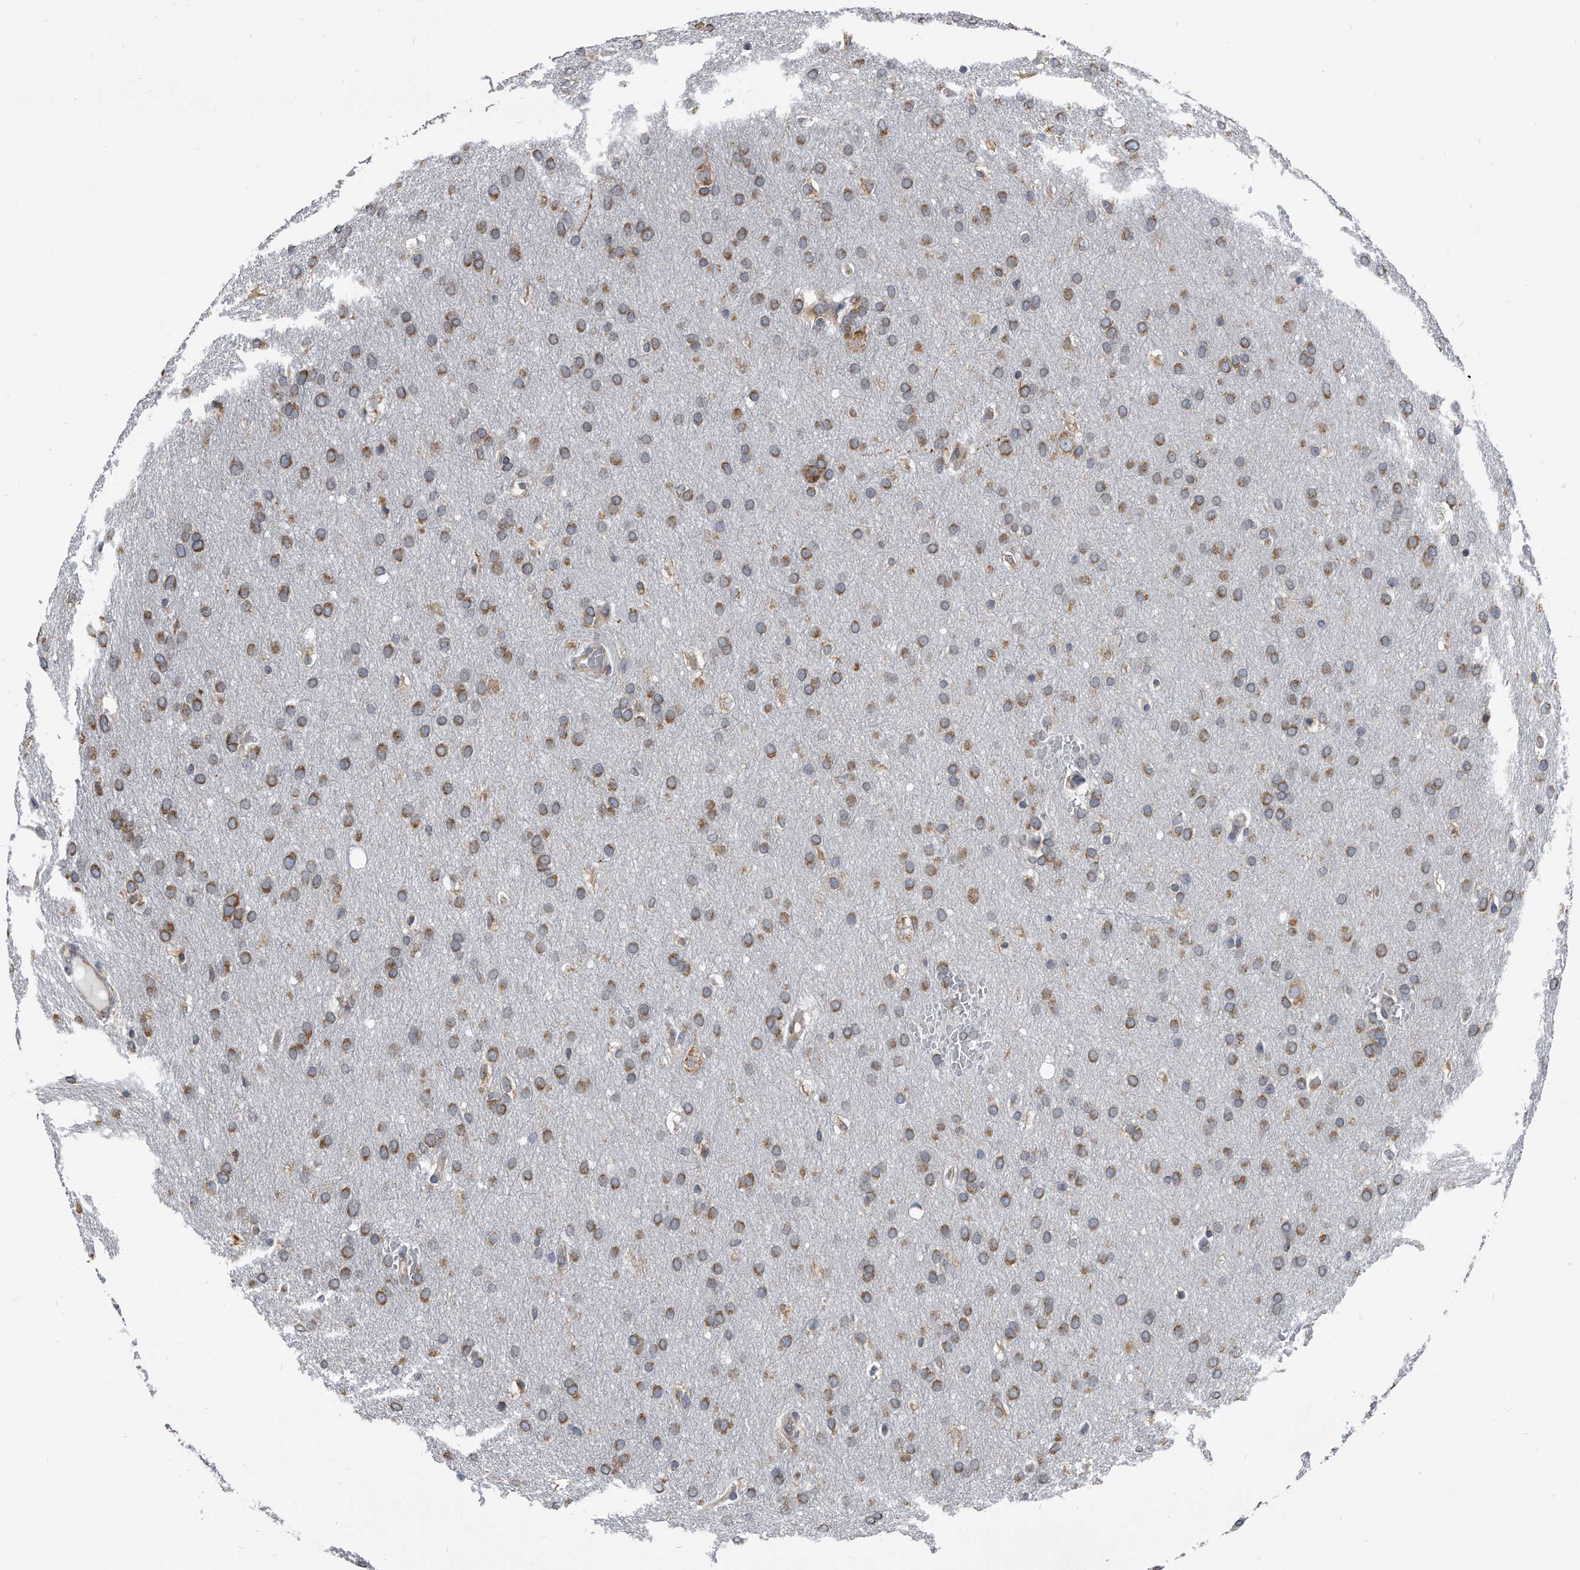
{"staining": {"intensity": "strong", "quantity": "25%-75%", "location": "cytoplasmic/membranous"}, "tissue": "glioma", "cell_type": "Tumor cells", "image_type": "cancer", "snomed": [{"axis": "morphology", "description": "Glioma, malignant, Low grade"}, {"axis": "topography", "description": "Brain"}], "caption": "There is high levels of strong cytoplasmic/membranous expression in tumor cells of glioma, as demonstrated by immunohistochemical staining (brown color).", "gene": "CCDC47", "patient": {"sex": "female", "age": 37}}